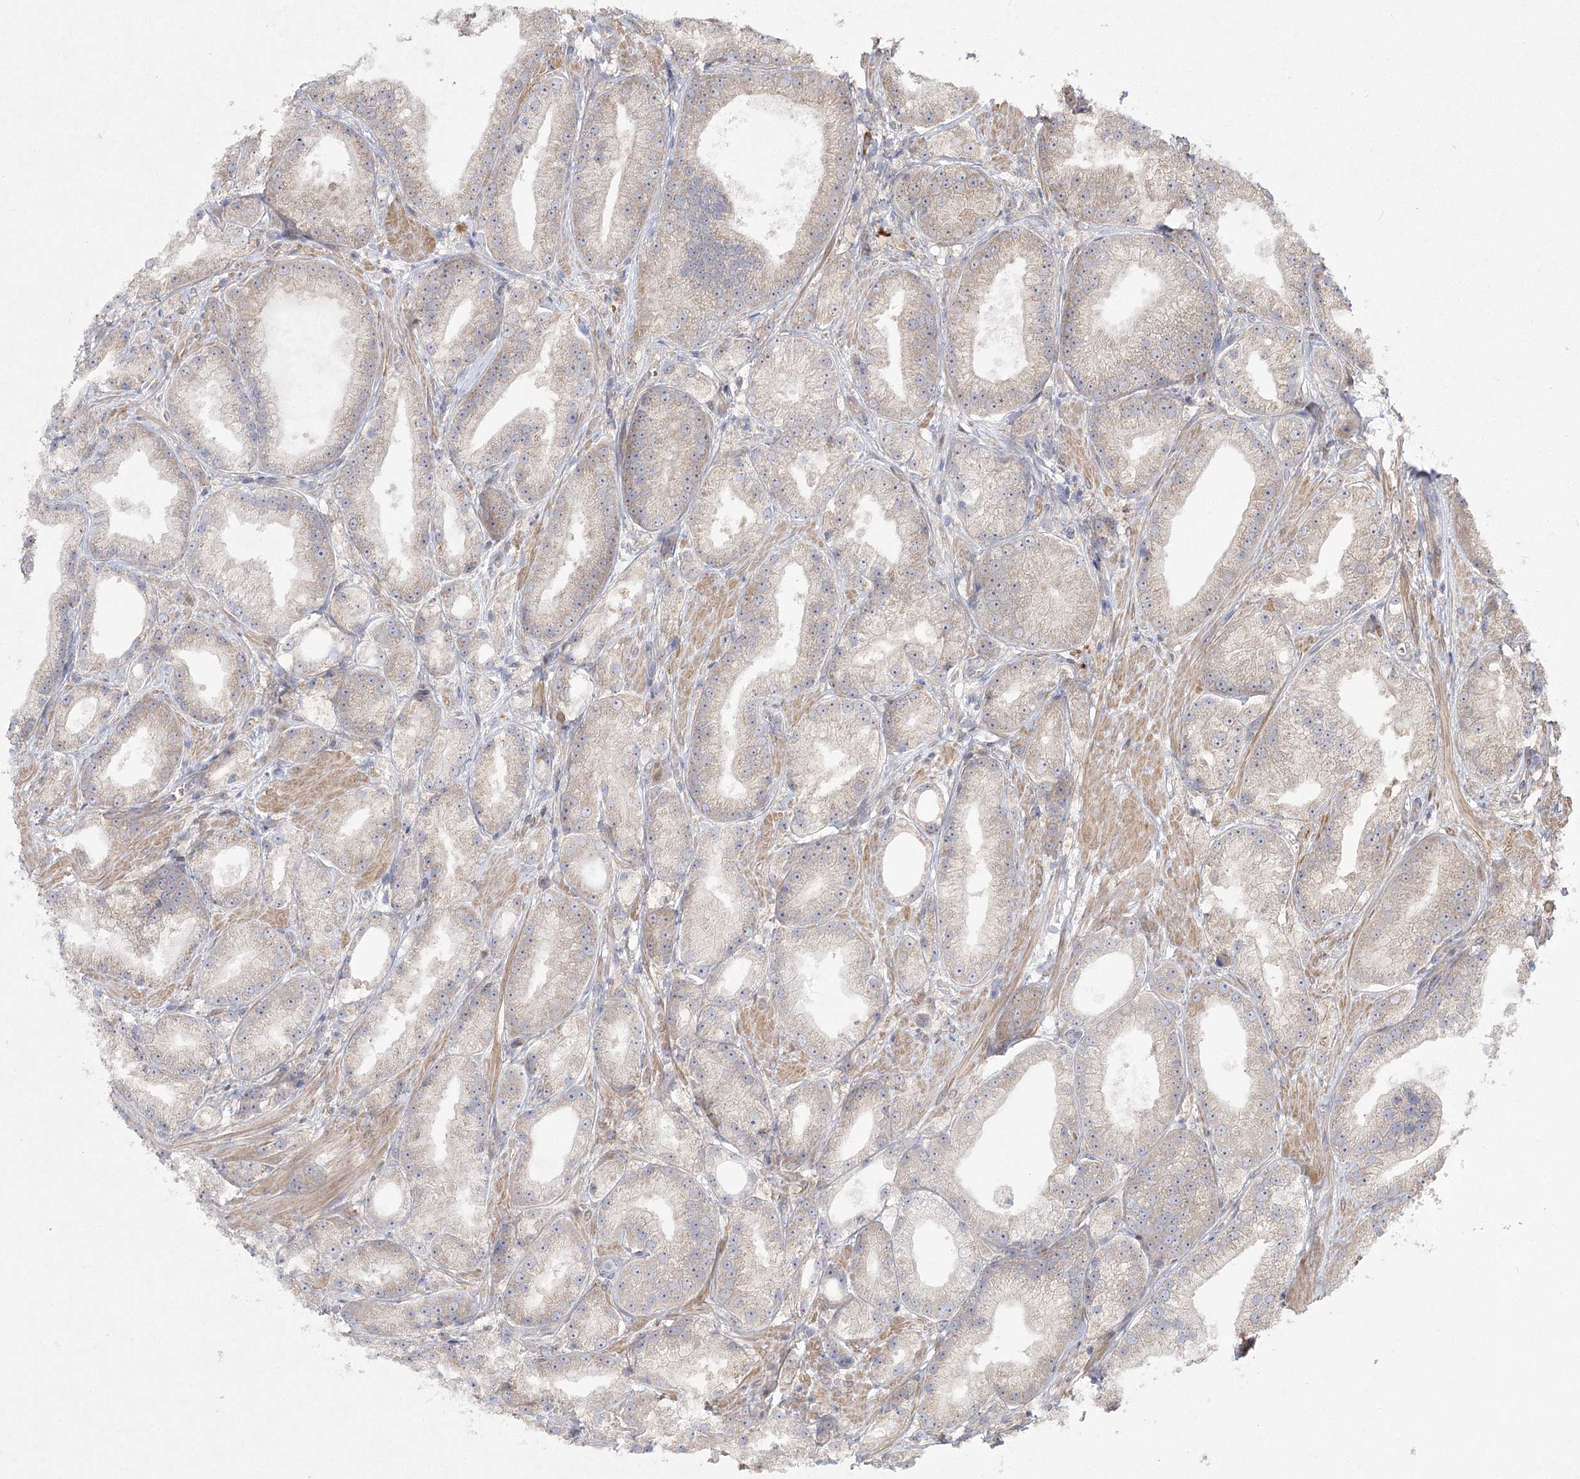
{"staining": {"intensity": "weak", "quantity": ">75%", "location": "cytoplasmic/membranous"}, "tissue": "prostate cancer", "cell_type": "Tumor cells", "image_type": "cancer", "snomed": [{"axis": "morphology", "description": "Adenocarcinoma, Low grade"}, {"axis": "topography", "description": "Prostate"}], "caption": "IHC histopathology image of neoplastic tissue: human adenocarcinoma (low-grade) (prostate) stained using IHC displays low levels of weak protein expression localized specifically in the cytoplasmic/membranous of tumor cells, appearing as a cytoplasmic/membranous brown color.", "gene": "CAMTA1", "patient": {"sex": "male", "age": 67}}